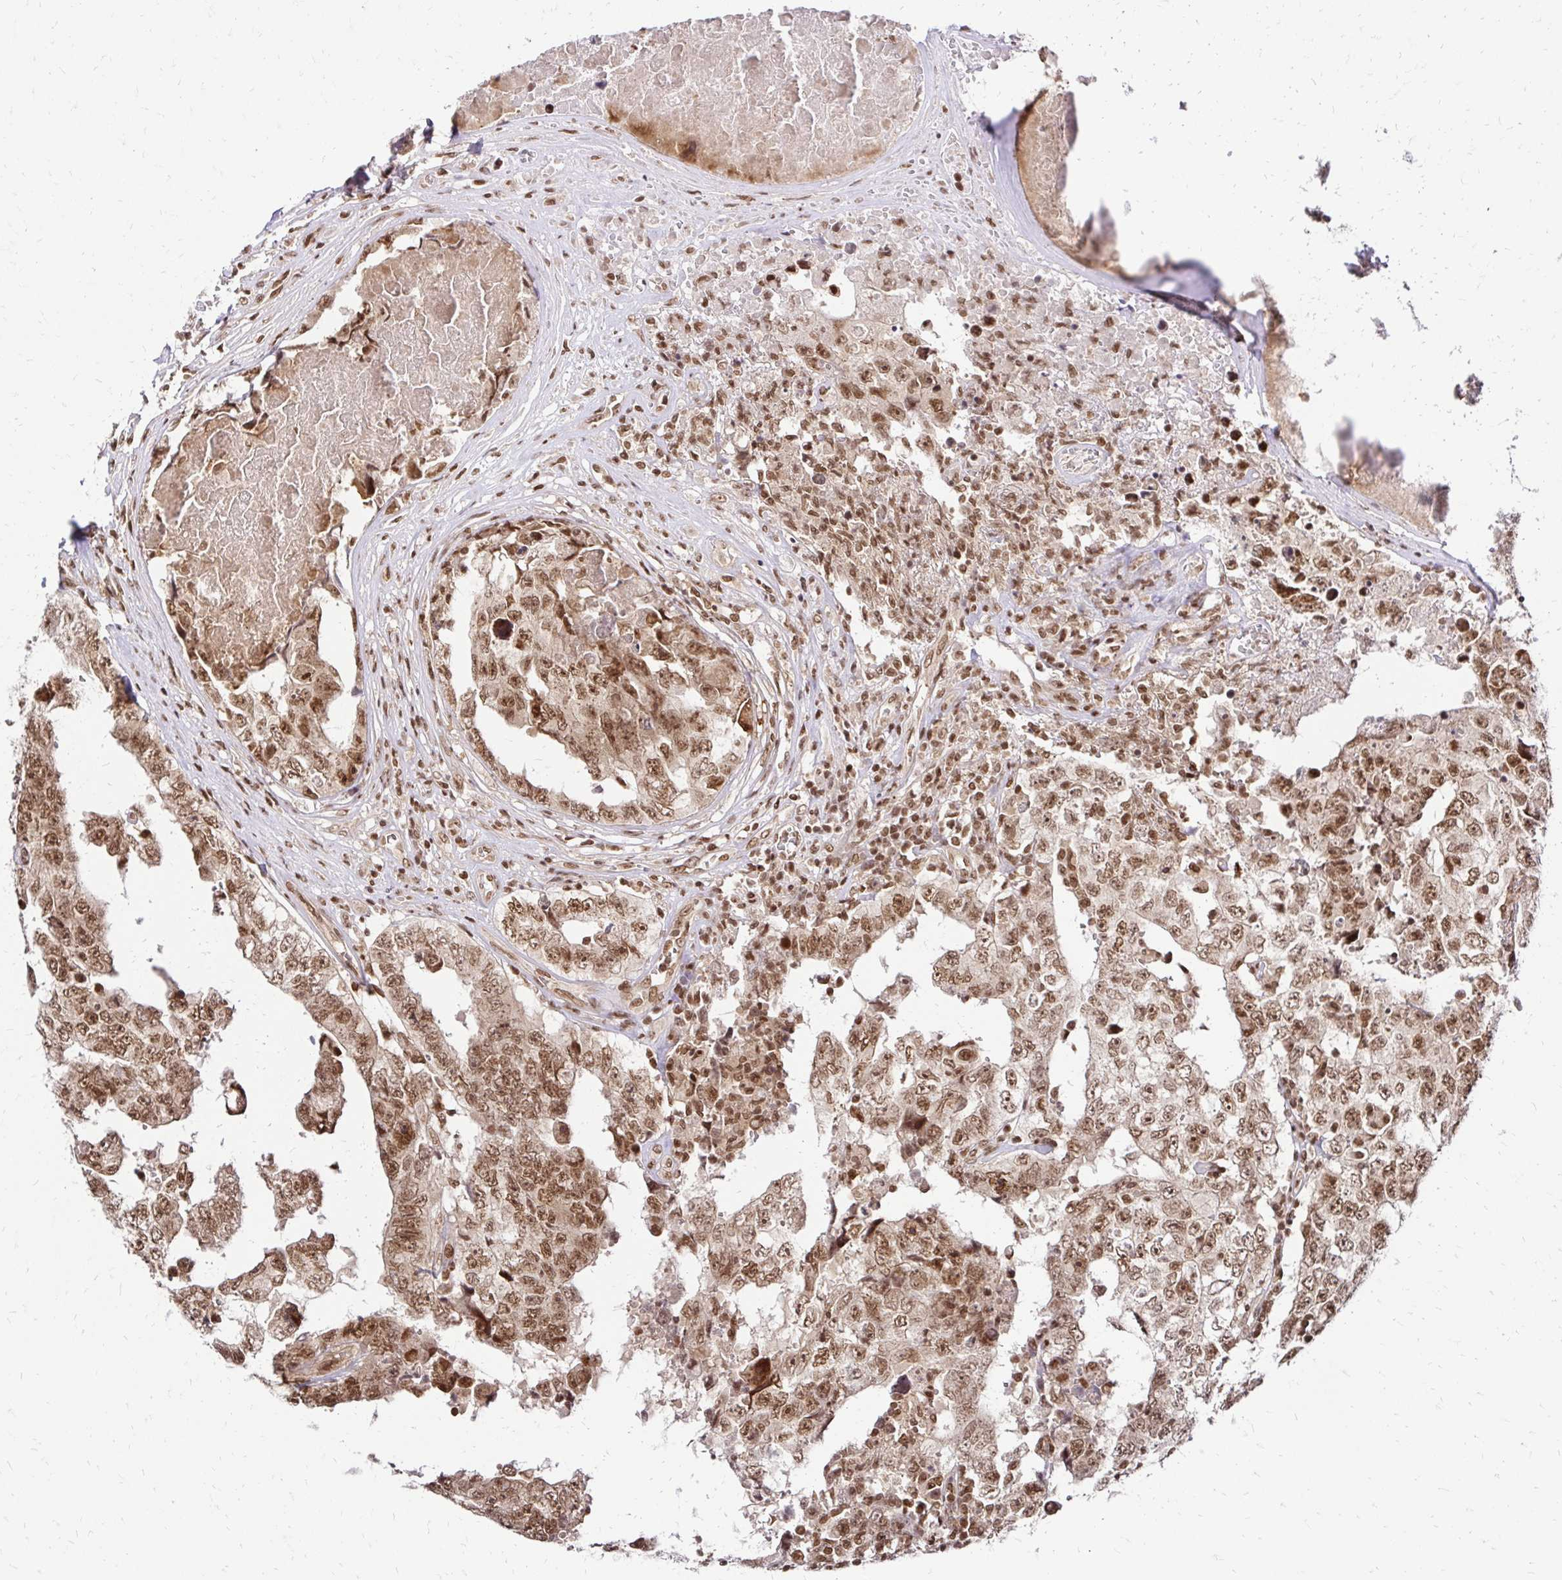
{"staining": {"intensity": "moderate", "quantity": ">75%", "location": "nuclear"}, "tissue": "testis cancer", "cell_type": "Tumor cells", "image_type": "cancer", "snomed": [{"axis": "morphology", "description": "Normal tissue, NOS"}, {"axis": "morphology", "description": "Carcinoma, Embryonal, NOS"}, {"axis": "topography", "description": "Testis"}, {"axis": "topography", "description": "Epididymis"}], "caption": "High-magnification brightfield microscopy of testis cancer stained with DAB (3,3'-diaminobenzidine) (brown) and counterstained with hematoxylin (blue). tumor cells exhibit moderate nuclear positivity is identified in about>75% of cells.", "gene": "GLYR1", "patient": {"sex": "male", "age": 25}}